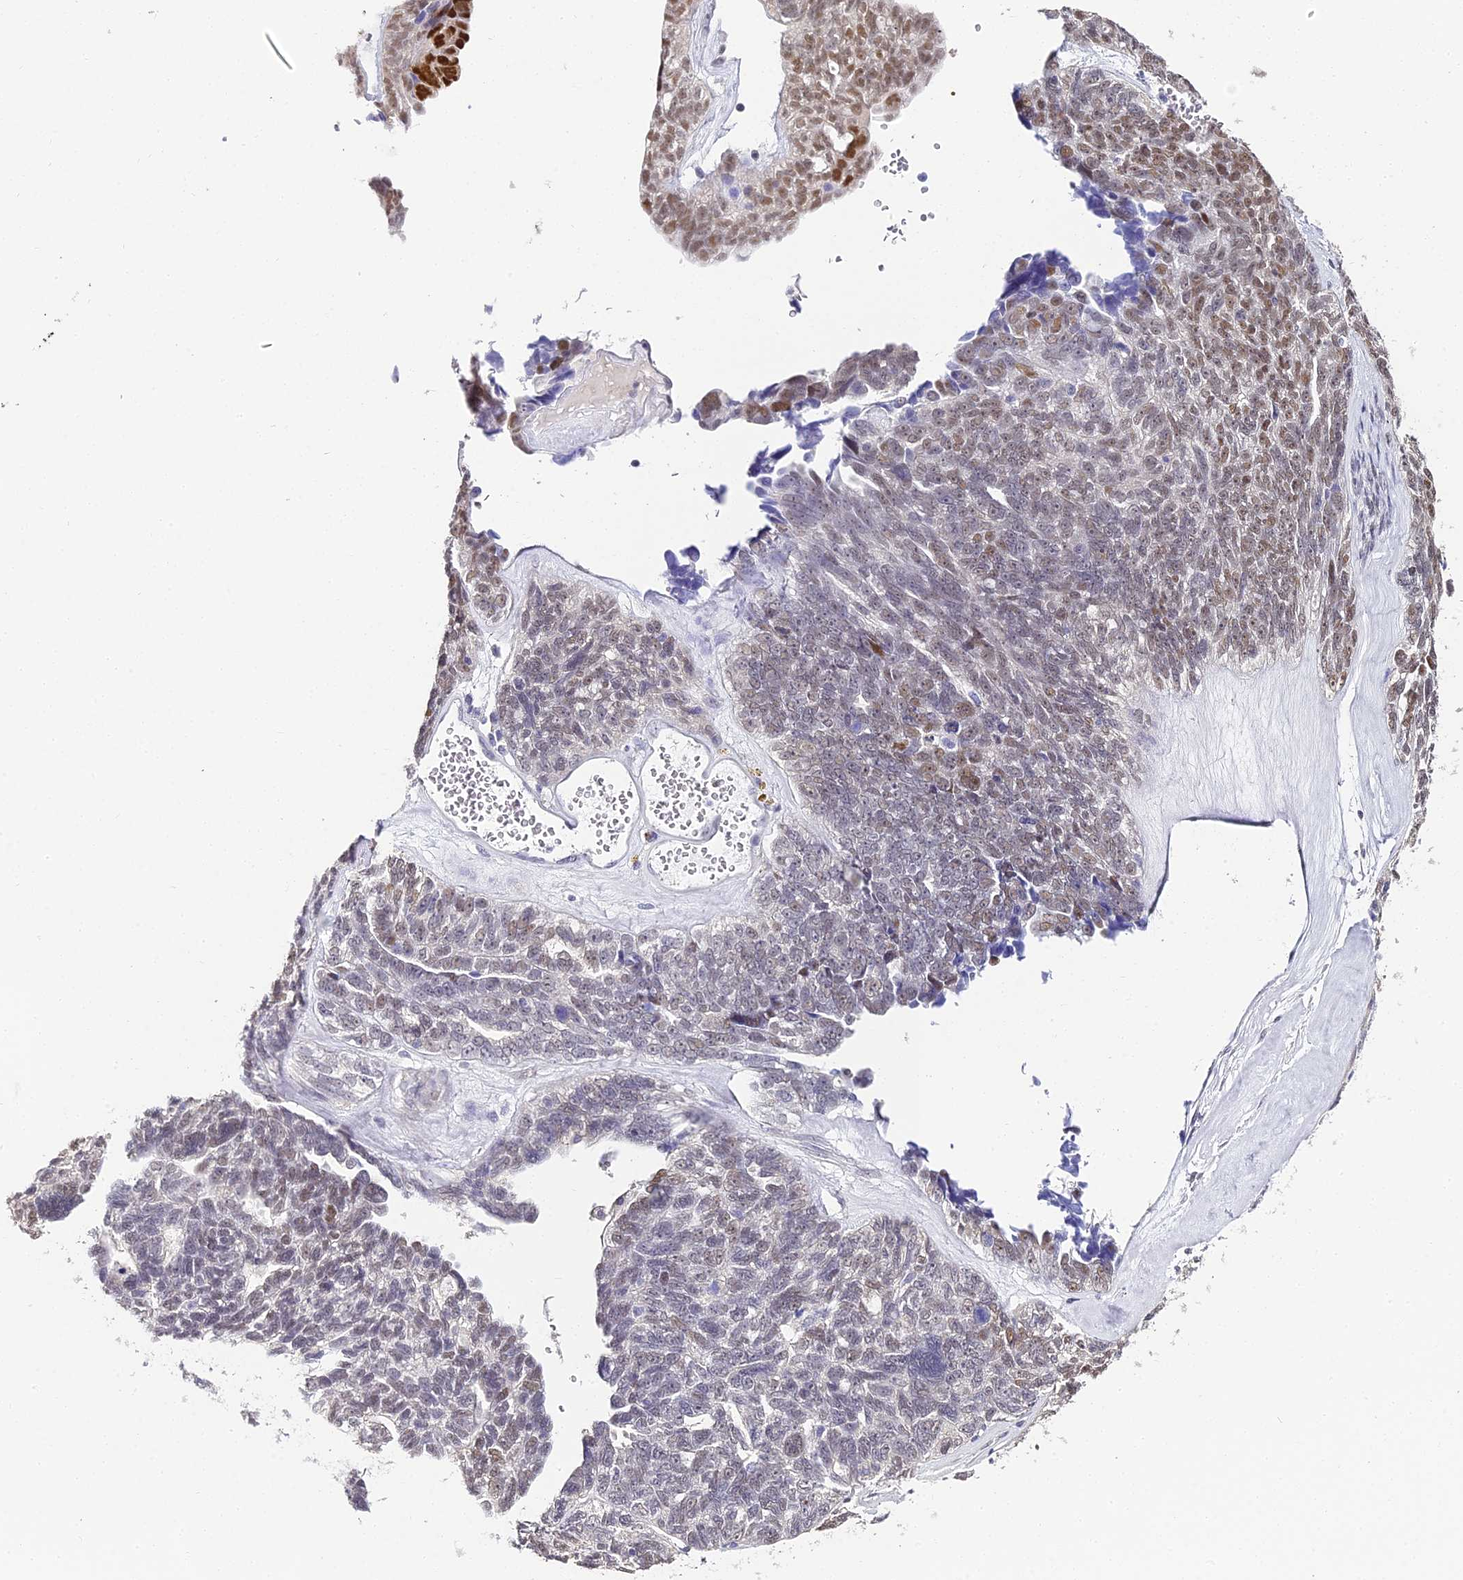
{"staining": {"intensity": "moderate", "quantity": "<25%", "location": "nuclear"}, "tissue": "ovarian cancer", "cell_type": "Tumor cells", "image_type": "cancer", "snomed": [{"axis": "morphology", "description": "Cystadenocarcinoma, serous, NOS"}, {"axis": "topography", "description": "Ovary"}], "caption": "Ovarian serous cystadenocarcinoma tissue reveals moderate nuclear staining in approximately <25% of tumor cells, visualized by immunohistochemistry.", "gene": "ABHD14A-ACY1", "patient": {"sex": "female", "age": 79}}